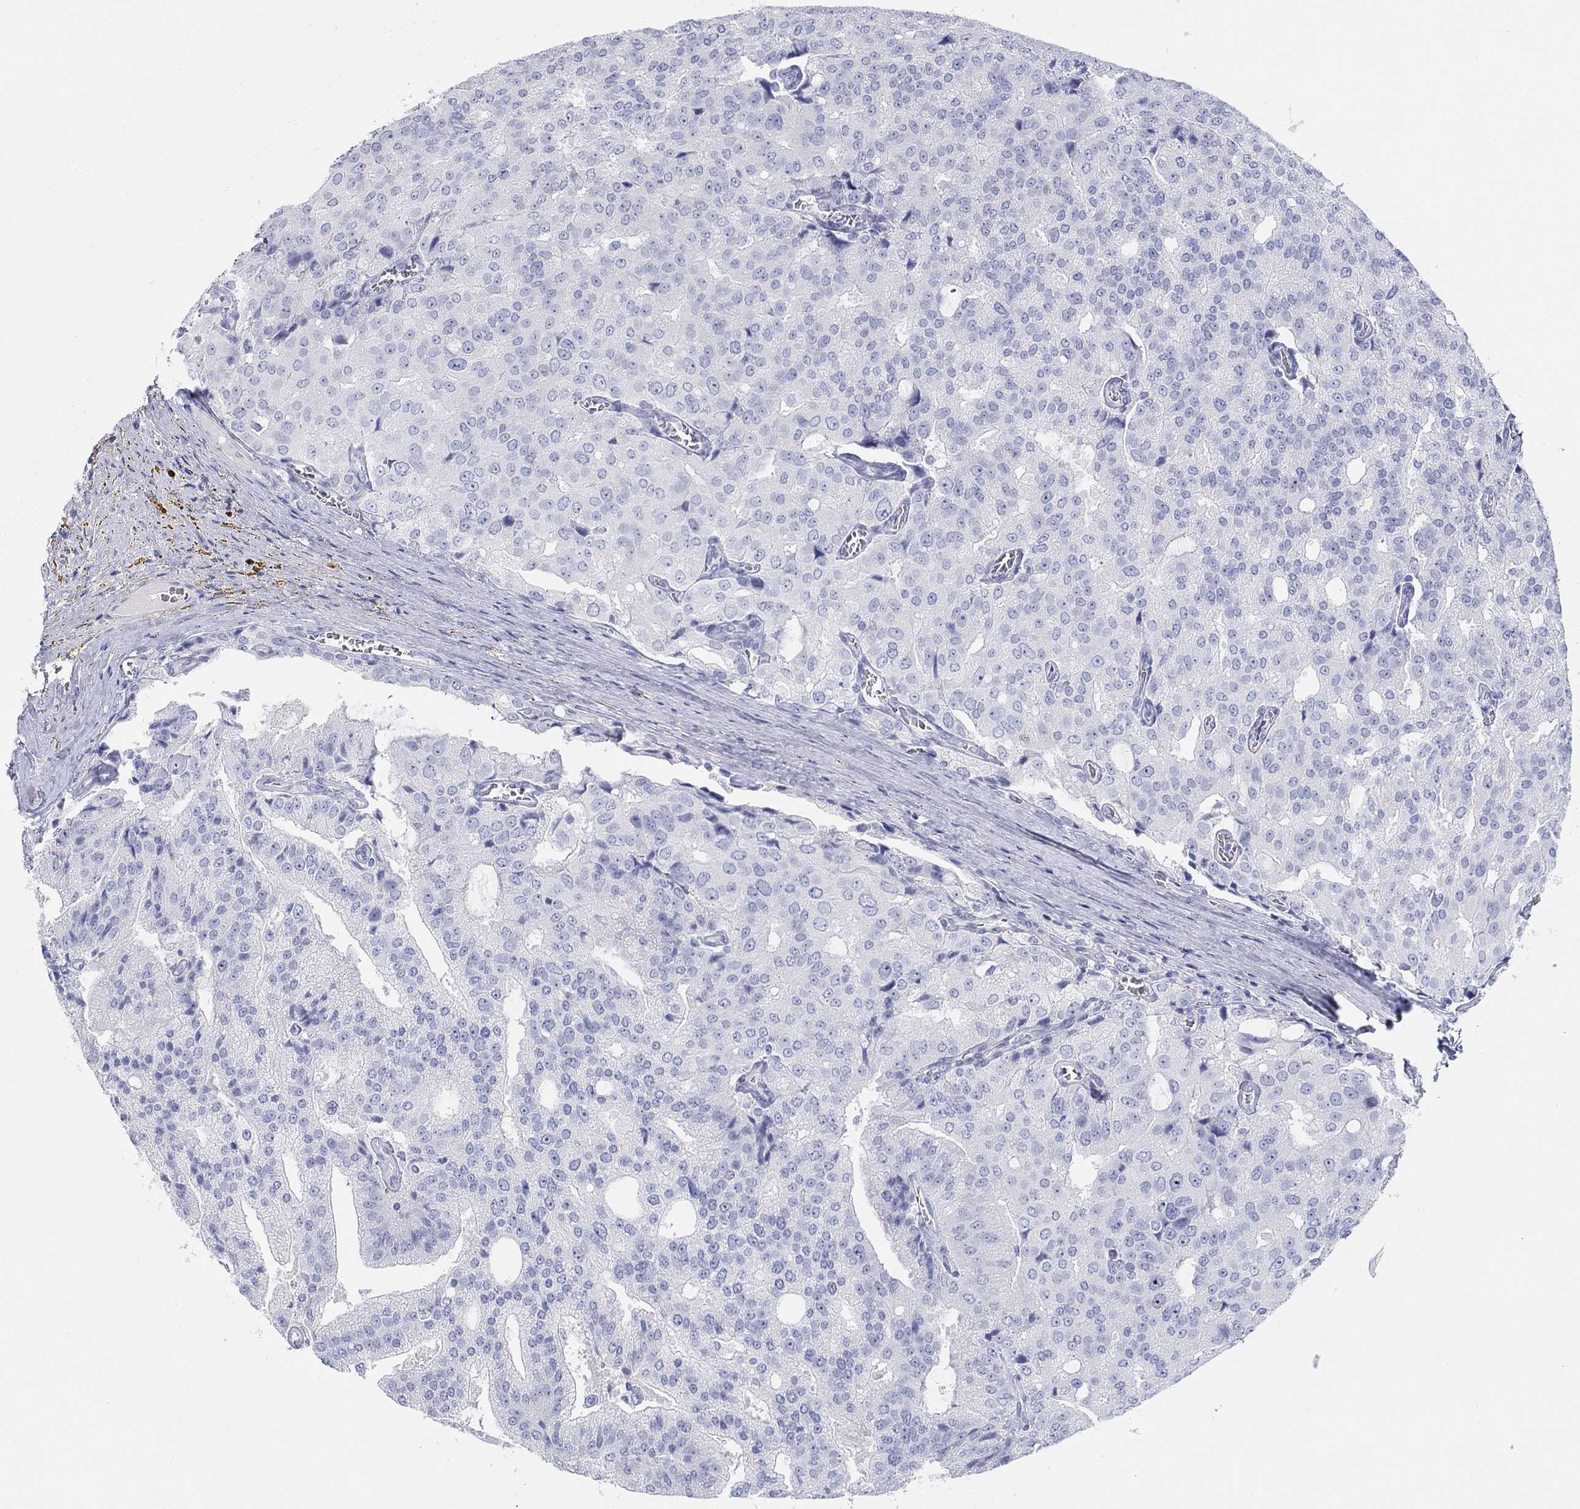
{"staining": {"intensity": "negative", "quantity": "none", "location": "none"}, "tissue": "prostate cancer", "cell_type": "Tumor cells", "image_type": "cancer", "snomed": [{"axis": "morphology", "description": "Adenocarcinoma, NOS"}, {"axis": "topography", "description": "Prostate and seminal vesicle, NOS"}, {"axis": "topography", "description": "Prostate"}], "caption": "Immunohistochemistry photomicrograph of neoplastic tissue: human prostate adenocarcinoma stained with DAB reveals no significant protein staining in tumor cells.", "gene": "AKR1C2", "patient": {"sex": "male", "age": 67}}